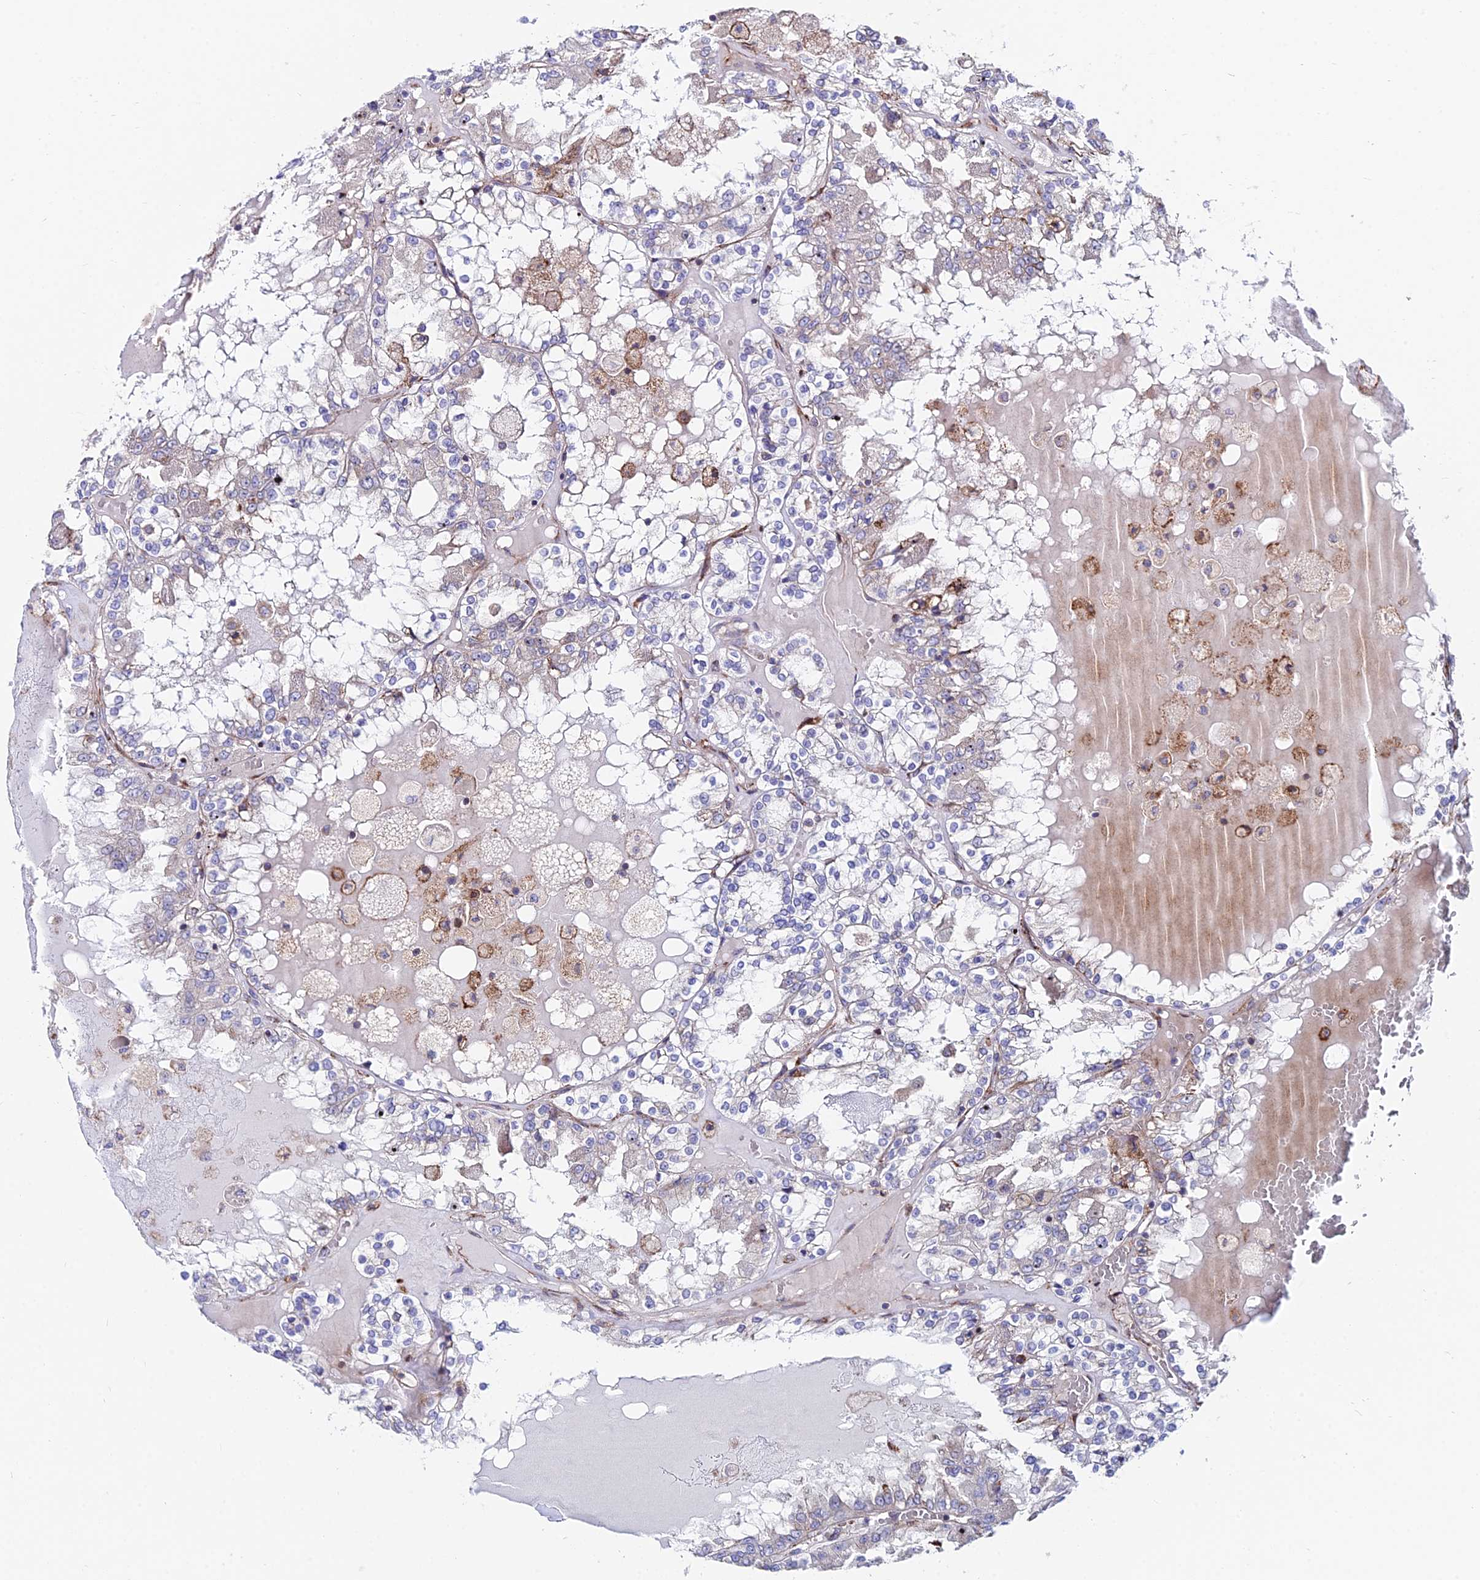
{"staining": {"intensity": "negative", "quantity": "none", "location": "none"}, "tissue": "renal cancer", "cell_type": "Tumor cells", "image_type": "cancer", "snomed": [{"axis": "morphology", "description": "Adenocarcinoma, NOS"}, {"axis": "topography", "description": "Kidney"}], "caption": "Immunohistochemistry photomicrograph of renal cancer stained for a protein (brown), which reveals no expression in tumor cells.", "gene": "EIF3K", "patient": {"sex": "female", "age": 56}}